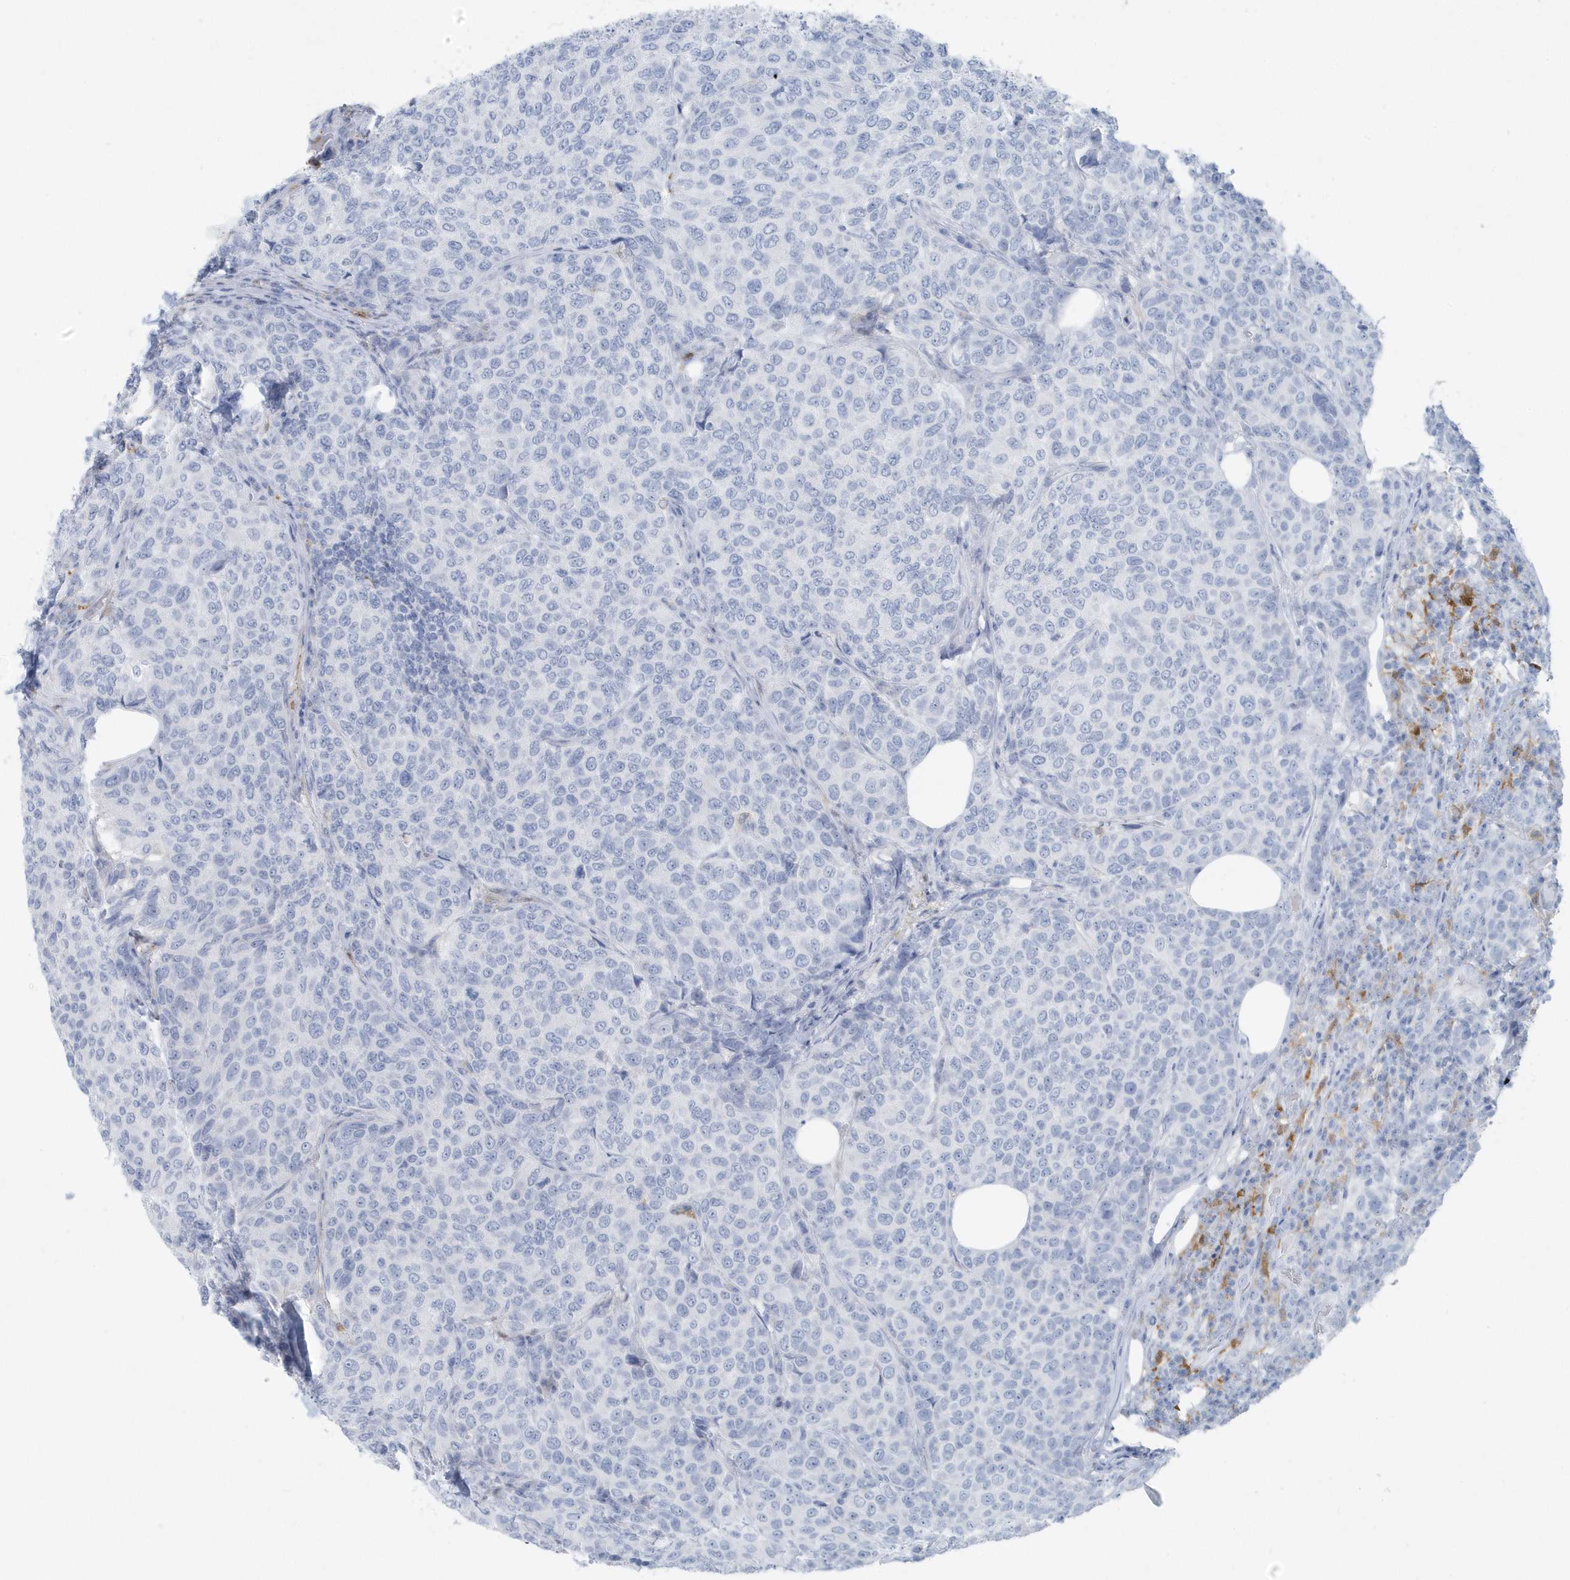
{"staining": {"intensity": "negative", "quantity": "none", "location": "none"}, "tissue": "breast cancer", "cell_type": "Tumor cells", "image_type": "cancer", "snomed": [{"axis": "morphology", "description": "Duct carcinoma"}, {"axis": "topography", "description": "Breast"}], "caption": "Immunohistochemistry (IHC) image of breast invasive ductal carcinoma stained for a protein (brown), which shows no expression in tumor cells. Brightfield microscopy of immunohistochemistry (IHC) stained with DAB (3,3'-diaminobenzidine) (brown) and hematoxylin (blue), captured at high magnification.", "gene": "FAM98A", "patient": {"sex": "female", "age": 55}}